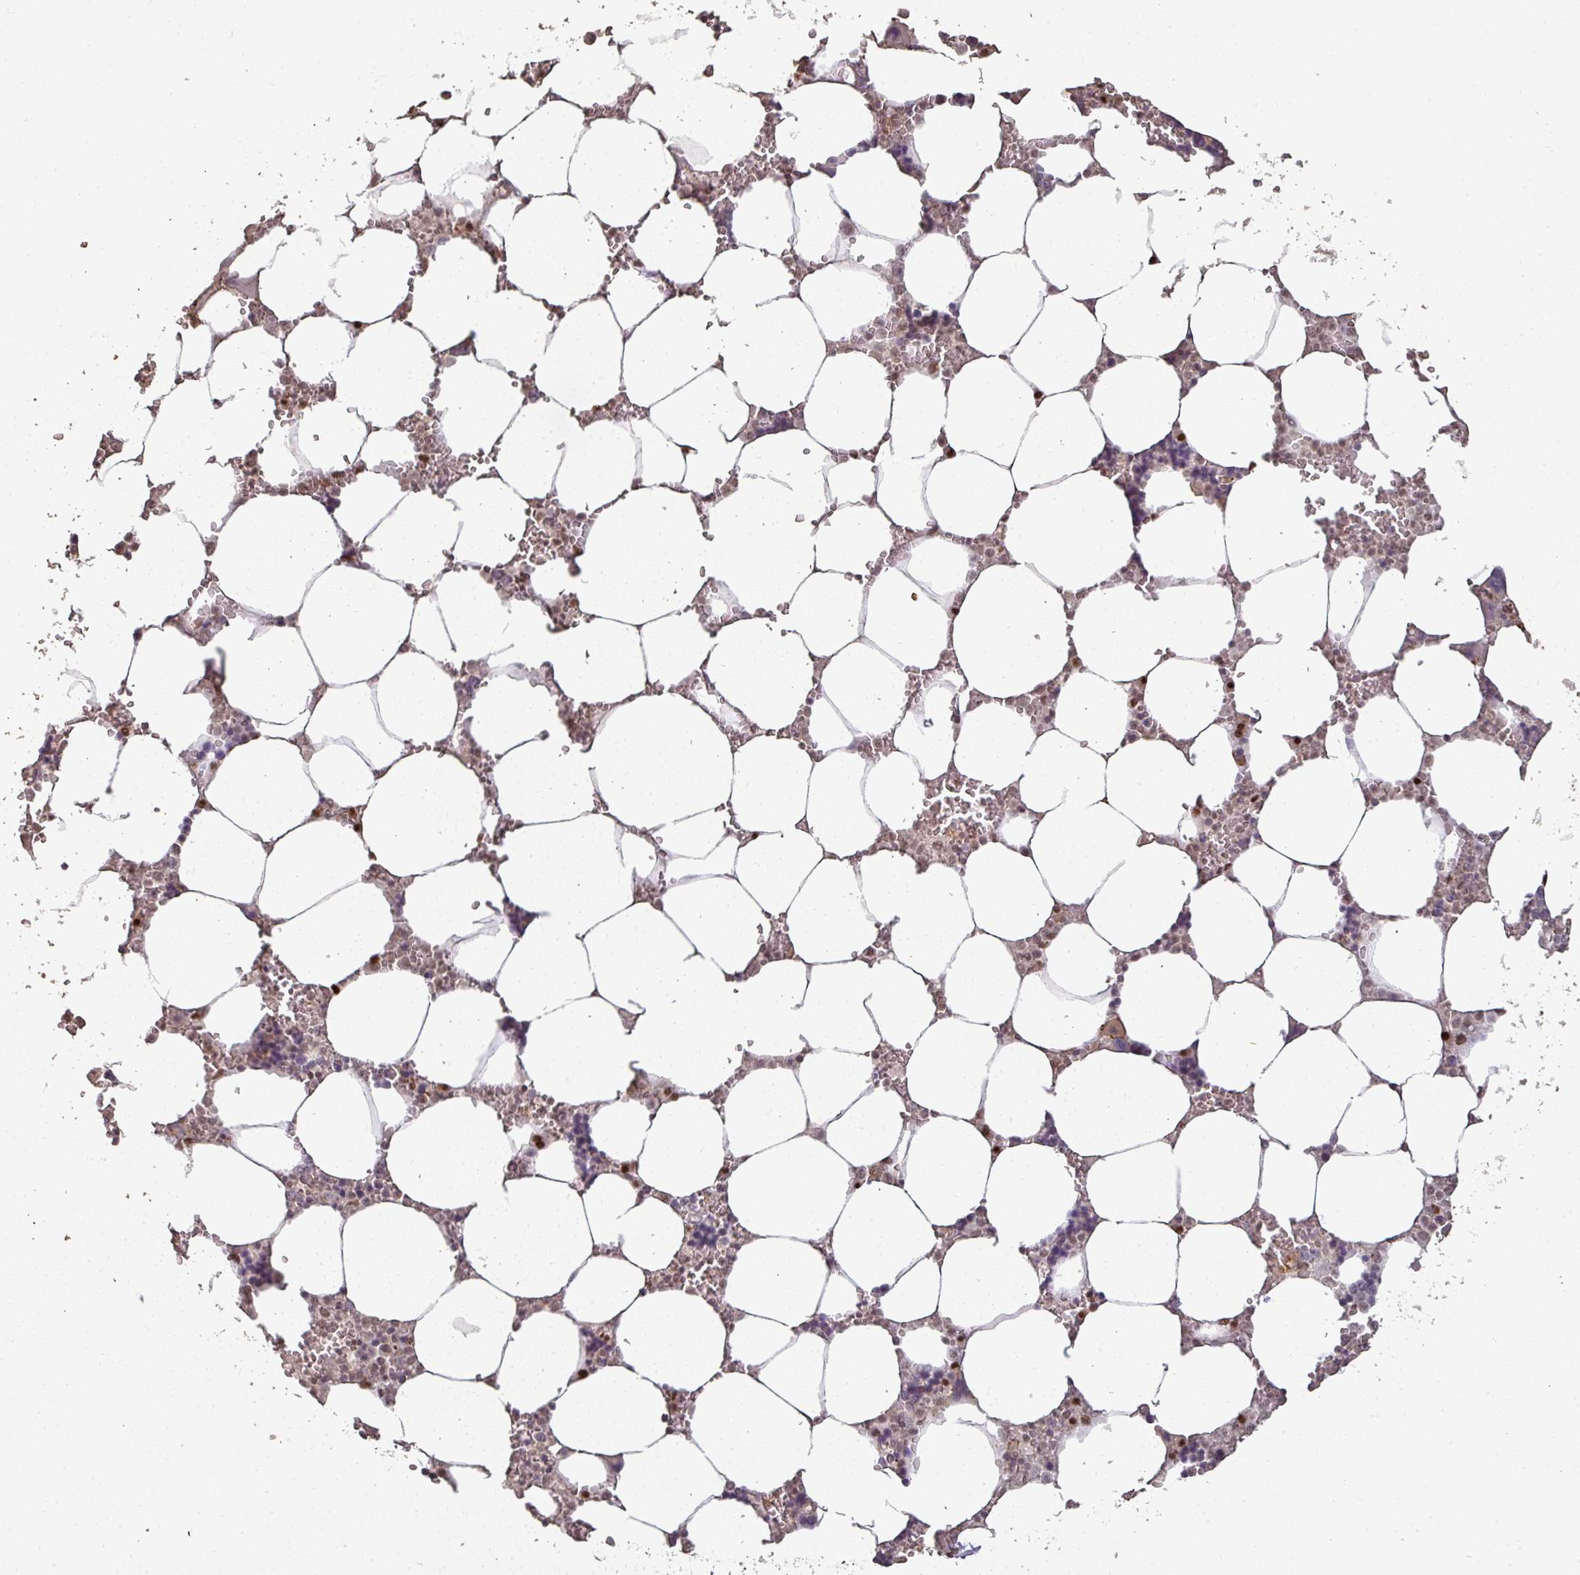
{"staining": {"intensity": "moderate", "quantity": "<25%", "location": "nuclear"}, "tissue": "bone marrow", "cell_type": "Hematopoietic cells", "image_type": "normal", "snomed": [{"axis": "morphology", "description": "Normal tissue, NOS"}, {"axis": "topography", "description": "Bone marrow"}], "caption": "Hematopoietic cells reveal moderate nuclear staining in approximately <25% of cells in benign bone marrow. The protein is shown in brown color, while the nuclei are stained blue.", "gene": "GPRIN2", "patient": {"sex": "male", "age": 64}}